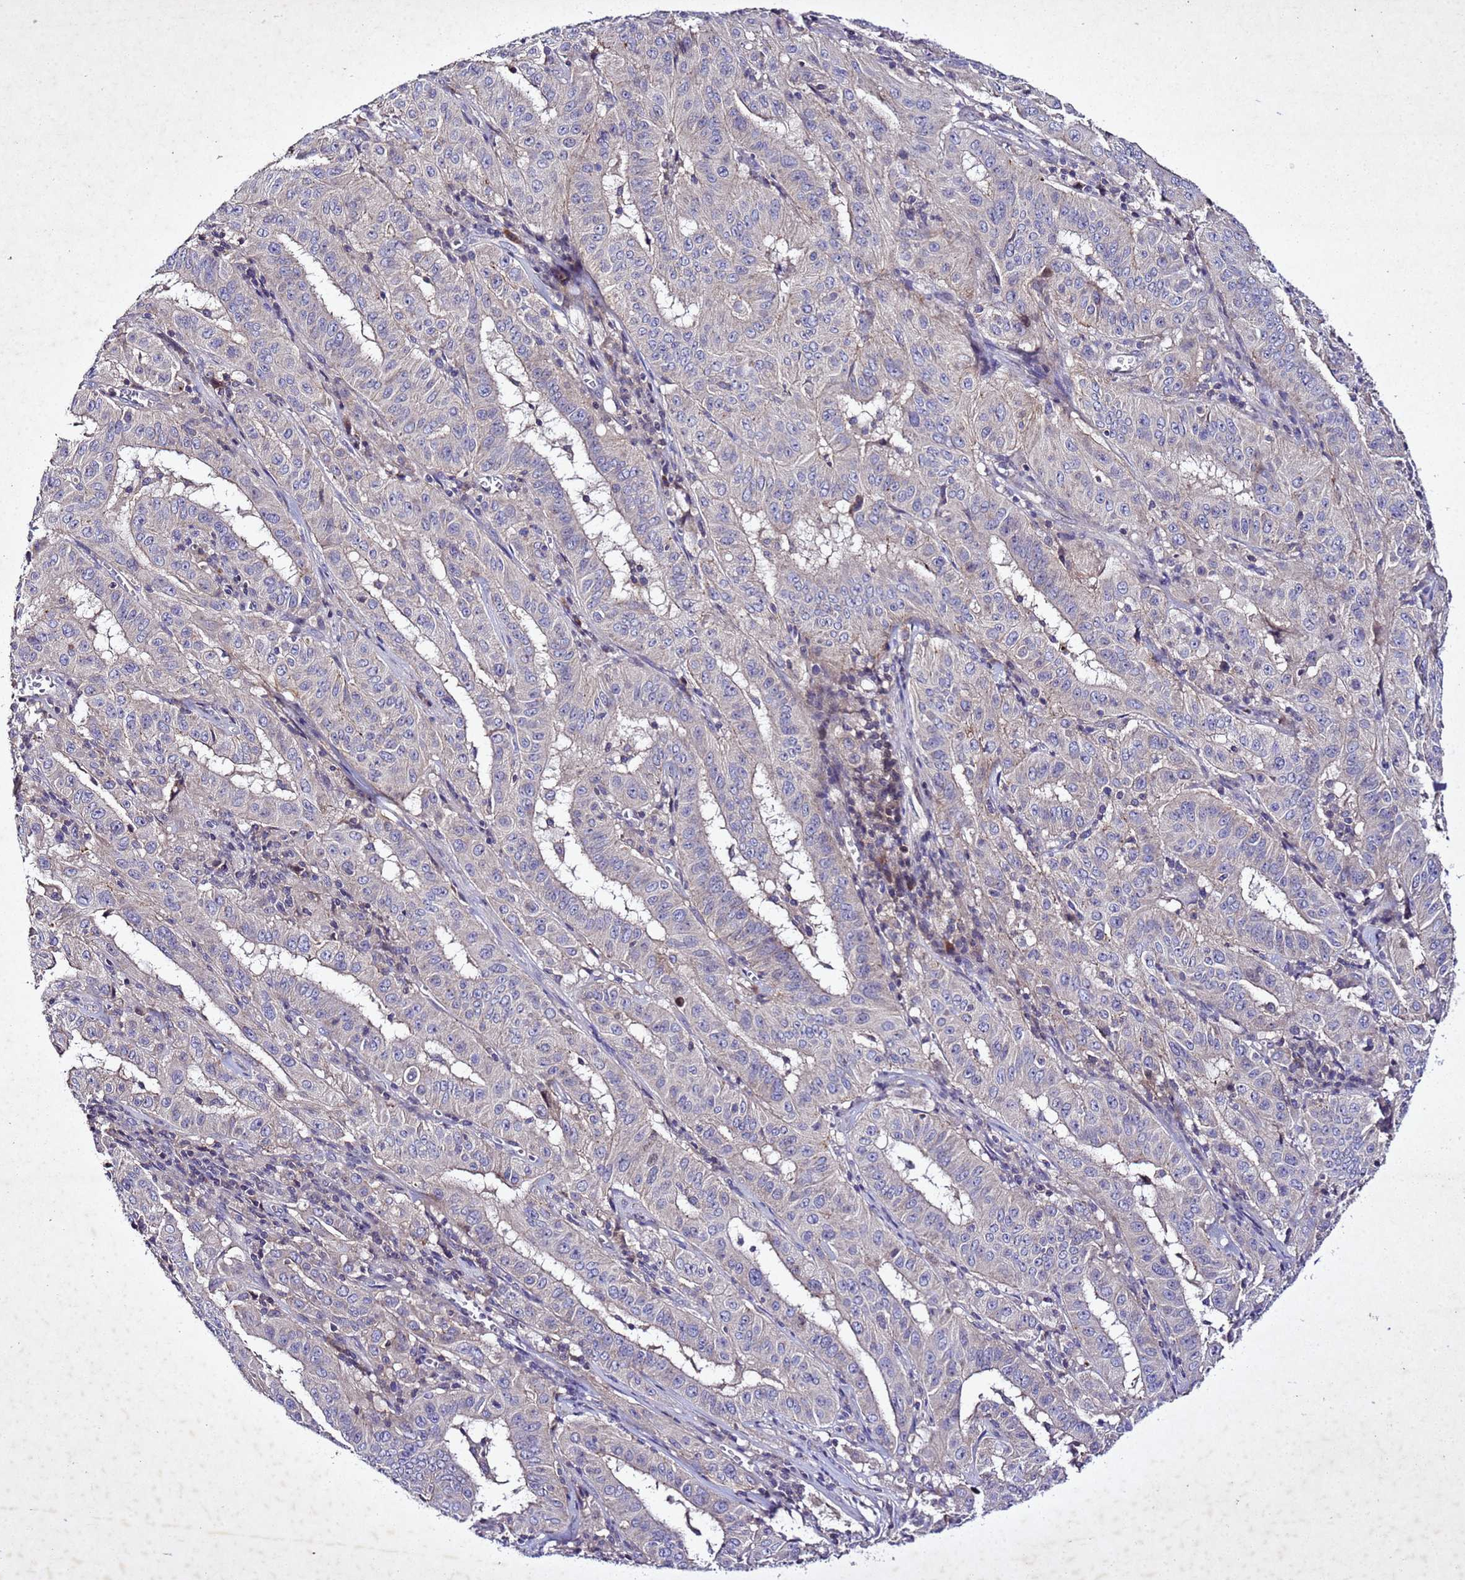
{"staining": {"intensity": "negative", "quantity": "none", "location": "none"}, "tissue": "pancreatic cancer", "cell_type": "Tumor cells", "image_type": "cancer", "snomed": [{"axis": "morphology", "description": "Adenocarcinoma, NOS"}, {"axis": "topography", "description": "Pancreas"}], "caption": "High power microscopy micrograph of an immunohistochemistry (IHC) histopathology image of adenocarcinoma (pancreatic), revealing no significant positivity in tumor cells. (Immunohistochemistry, brightfield microscopy, high magnification).", "gene": "SV2B", "patient": {"sex": "male", "age": 63}}